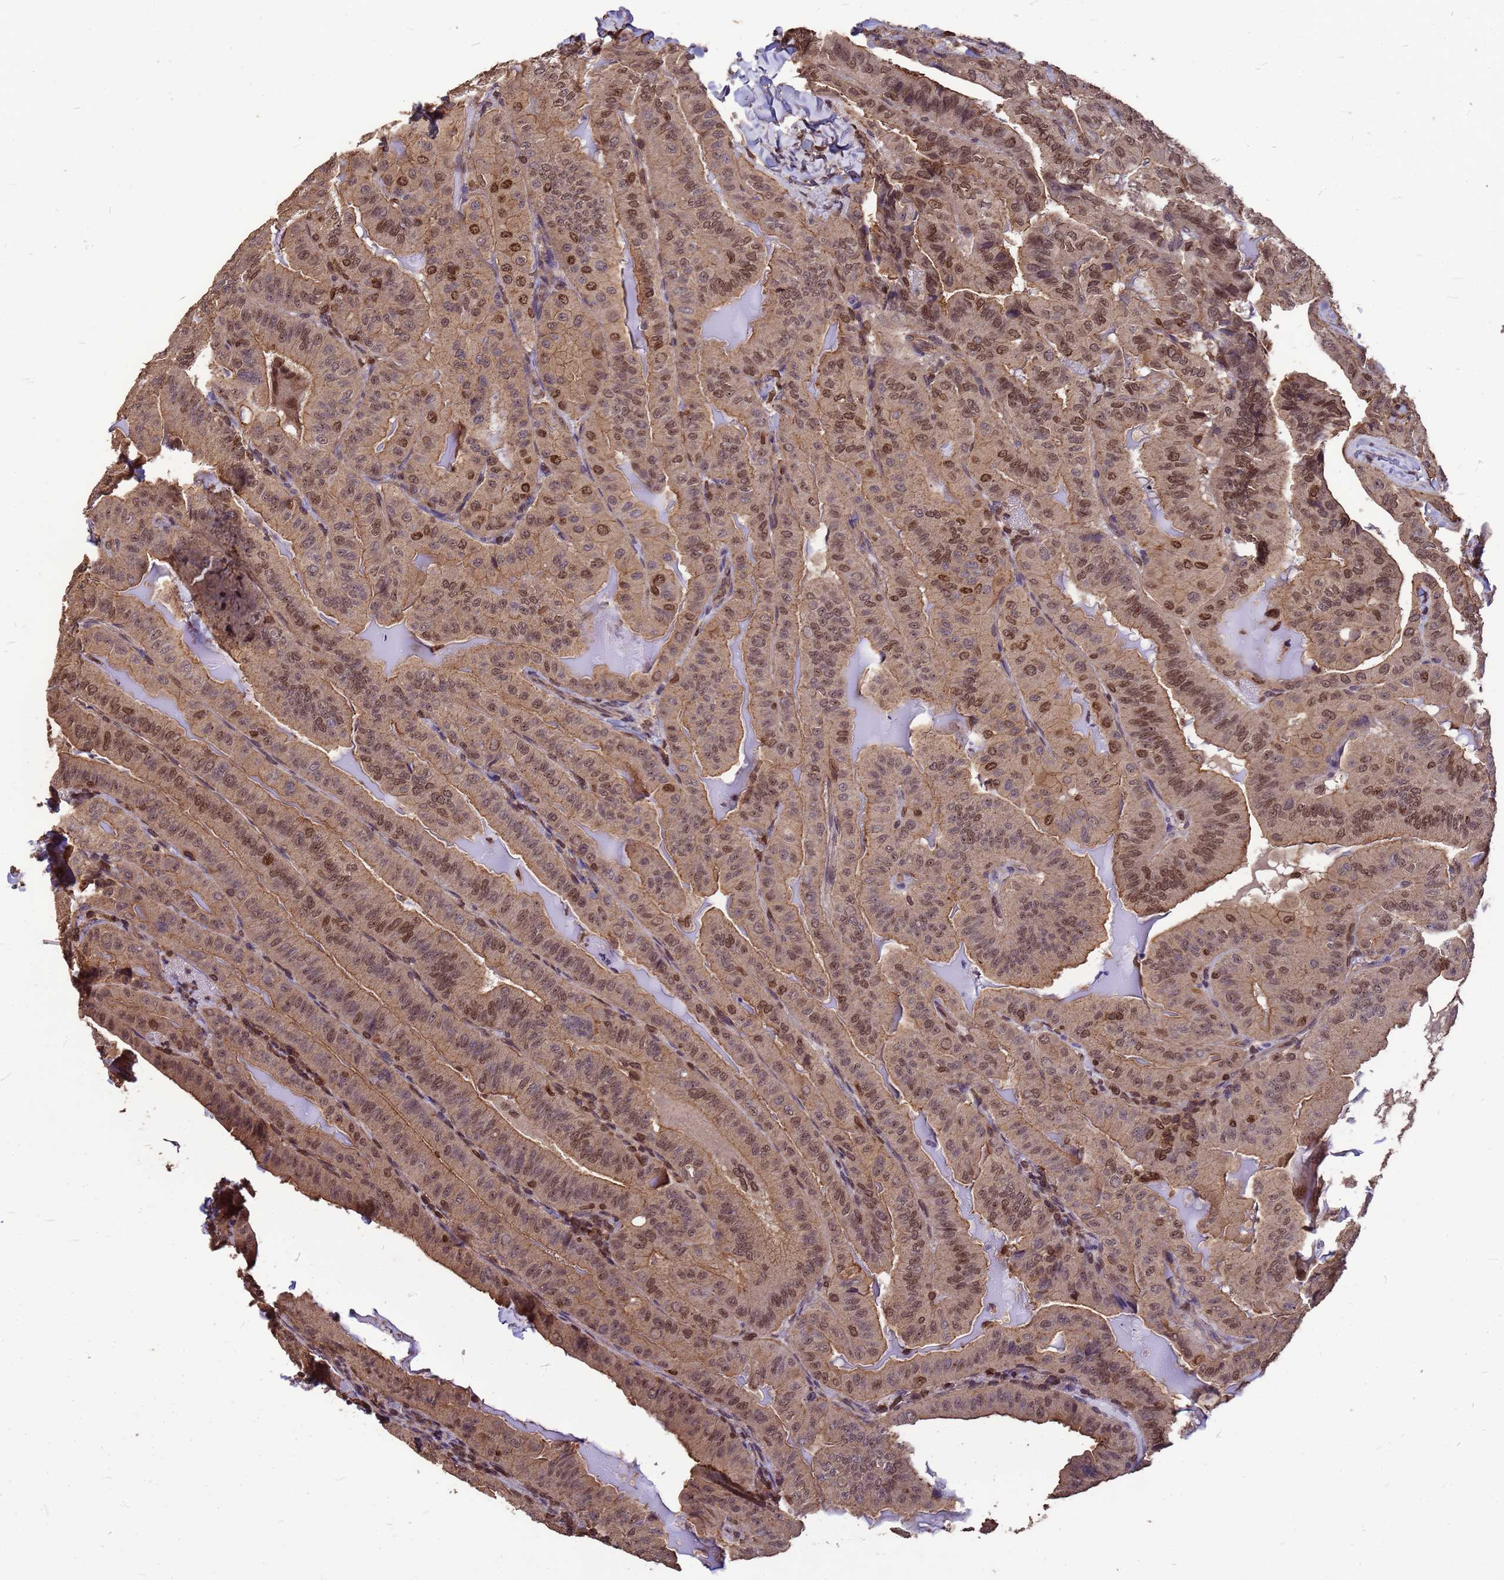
{"staining": {"intensity": "moderate", "quantity": ">75%", "location": "cytoplasmic/membranous,nuclear"}, "tissue": "thyroid cancer", "cell_type": "Tumor cells", "image_type": "cancer", "snomed": [{"axis": "morphology", "description": "Papillary adenocarcinoma, NOS"}, {"axis": "topography", "description": "Thyroid gland"}], "caption": "Thyroid cancer (papillary adenocarcinoma) stained with DAB immunohistochemistry displays medium levels of moderate cytoplasmic/membranous and nuclear expression in about >75% of tumor cells. (brown staining indicates protein expression, while blue staining denotes nuclei).", "gene": "C1orf35", "patient": {"sex": "female", "age": 68}}